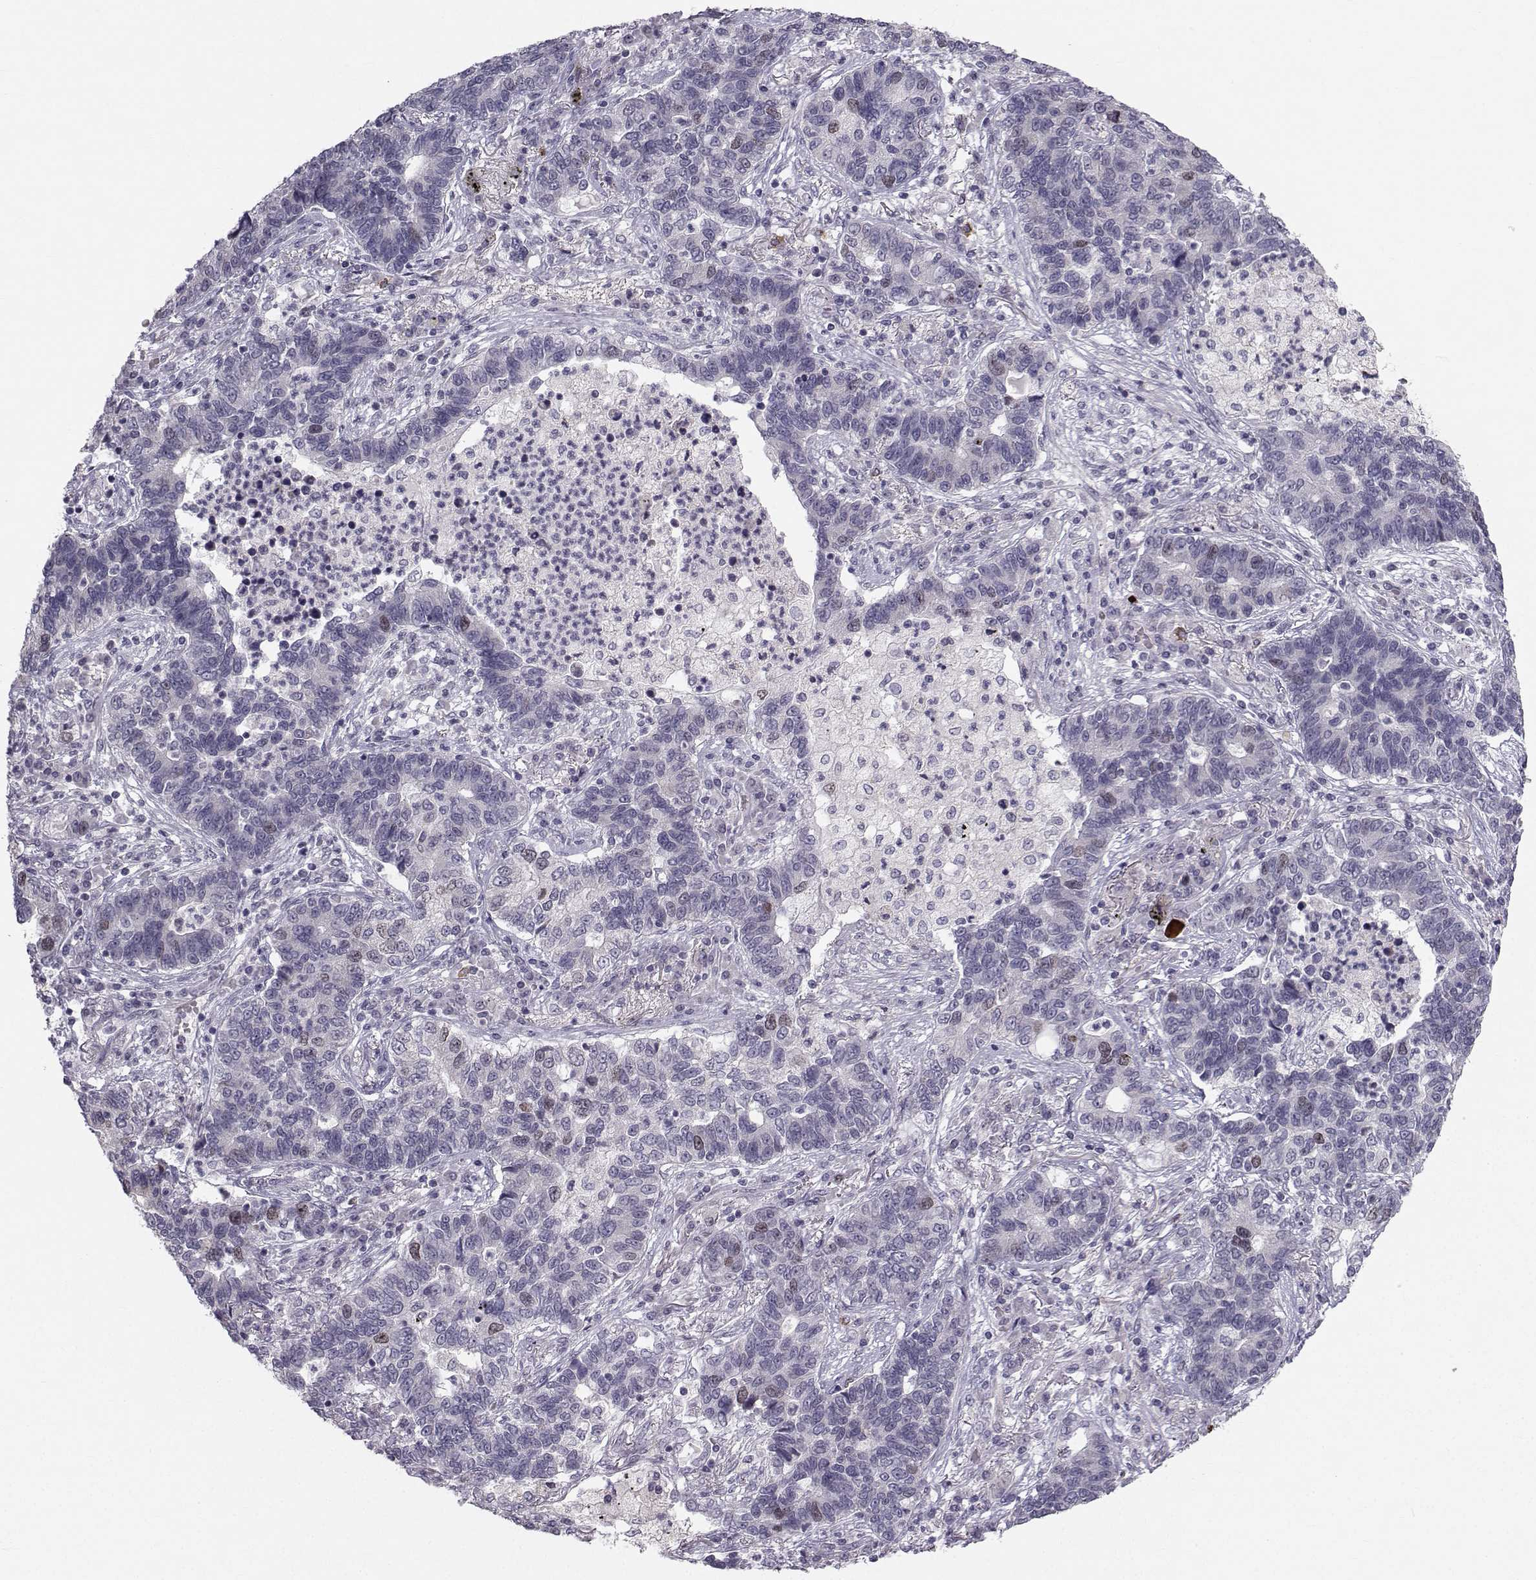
{"staining": {"intensity": "negative", "quantity": "none", "location": "none"}, "tissue": "lung cancer", "cell_type": "Tumor cells", "image_type": "cancer", "snomed": [{"axis": "morphology", "description": "Adenocarcinoma, NOS"}, {"axis": "topography", "description": "Lung"}], "caption": "Tumor cells show no significant positivity in lung cancer.", "gene": "LRP8", "patient": {"sex": "female", "age": 57}}